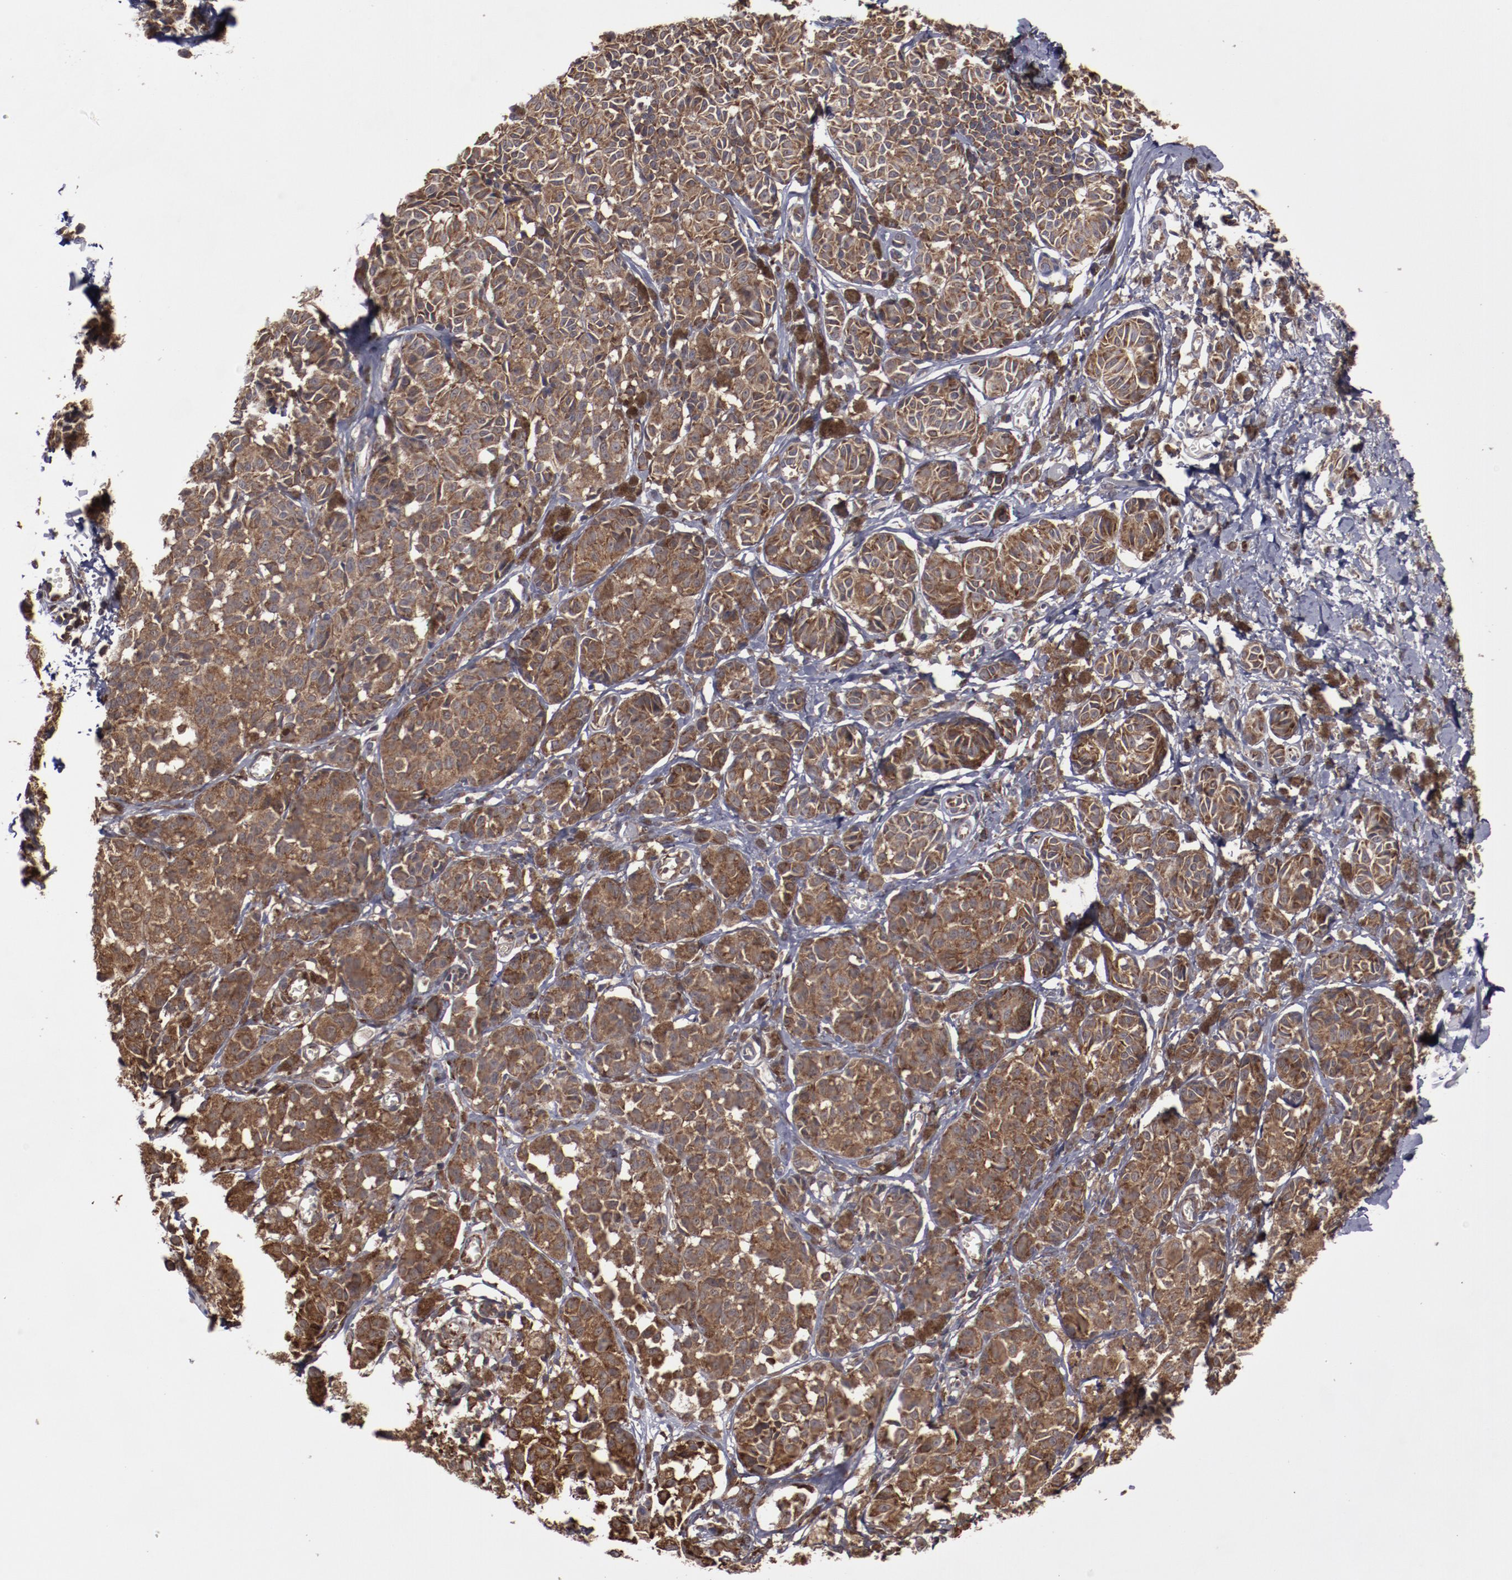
{"staining": {"intensity": "strong", "quantity": ">75%", "location": "cytoplasmic/membranous"}, "tissue": "melanoma", "cell_type": "Tumor cells", "image_type": "cancer", "snomed": [{"axis": "morphology", "description": "Malignant melanoma, NOS"}, {"axis": "topography", "description": "Skin"}], "caption": "The image reveals staining of malignant melanoma, revealing strong cytoplasmic/membranous protein expression (brown color) within tumor cells.", "gene": "RPS4Y1", "patient": {"sex": "male", "age": 76}}